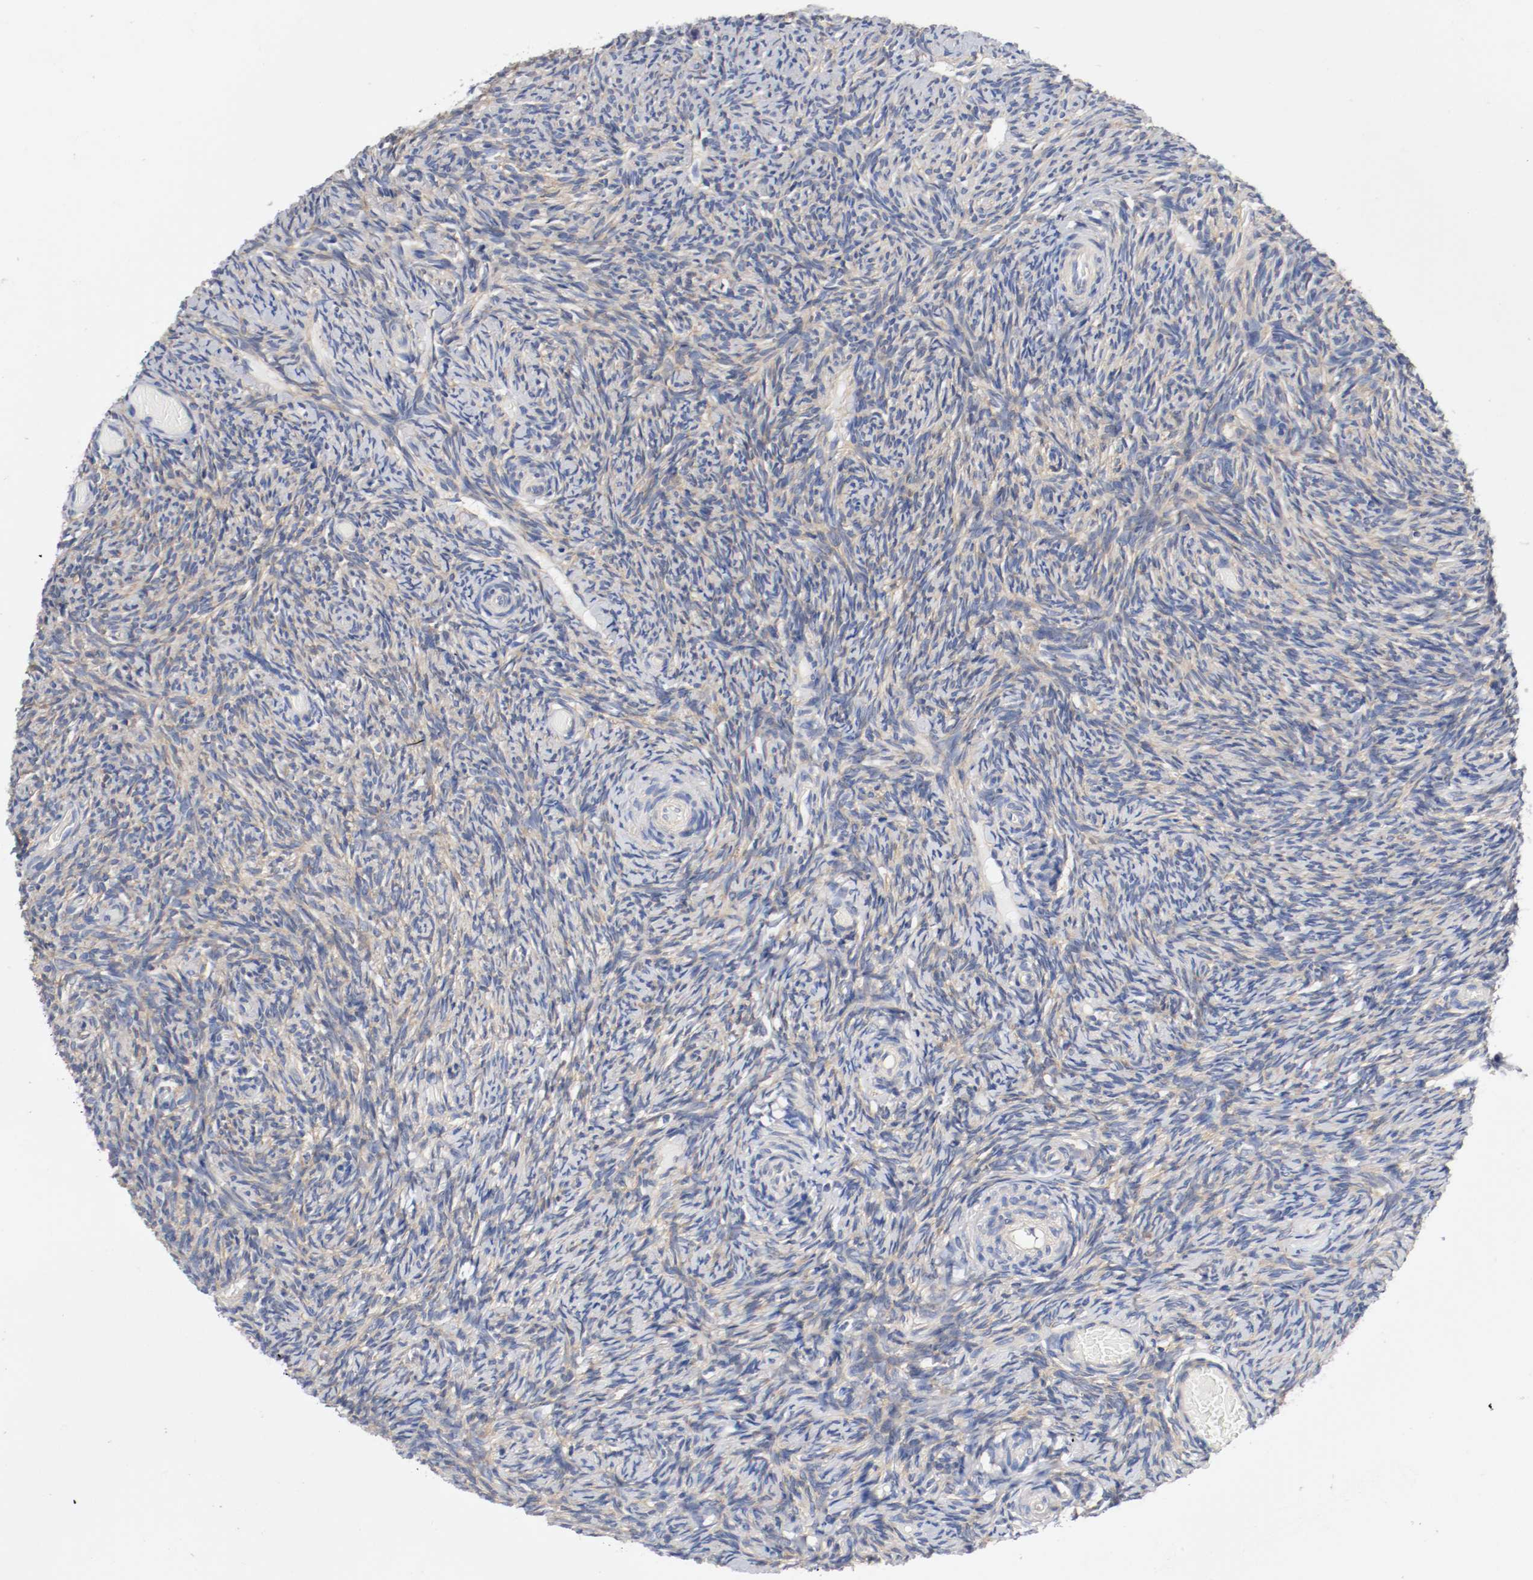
{"staining": {"intensity": "negative", "quantity": "none", "location": "none"}, "tissue": "ovary", "cell_type": "Follicle cells", "image_type": "normal", "snomed": [{"axis": "morphology", "description": "Normal tissue, NOS"}, {"axis": "topography", "description": "Ovary"}], "caption": "Immunohistochemistry image of unremarkable ovary stained for a protein (brown), which demonstrates no staining in follicle cells.", "gene": "HGS", "patient": {"sex": "female", "age": 60}}